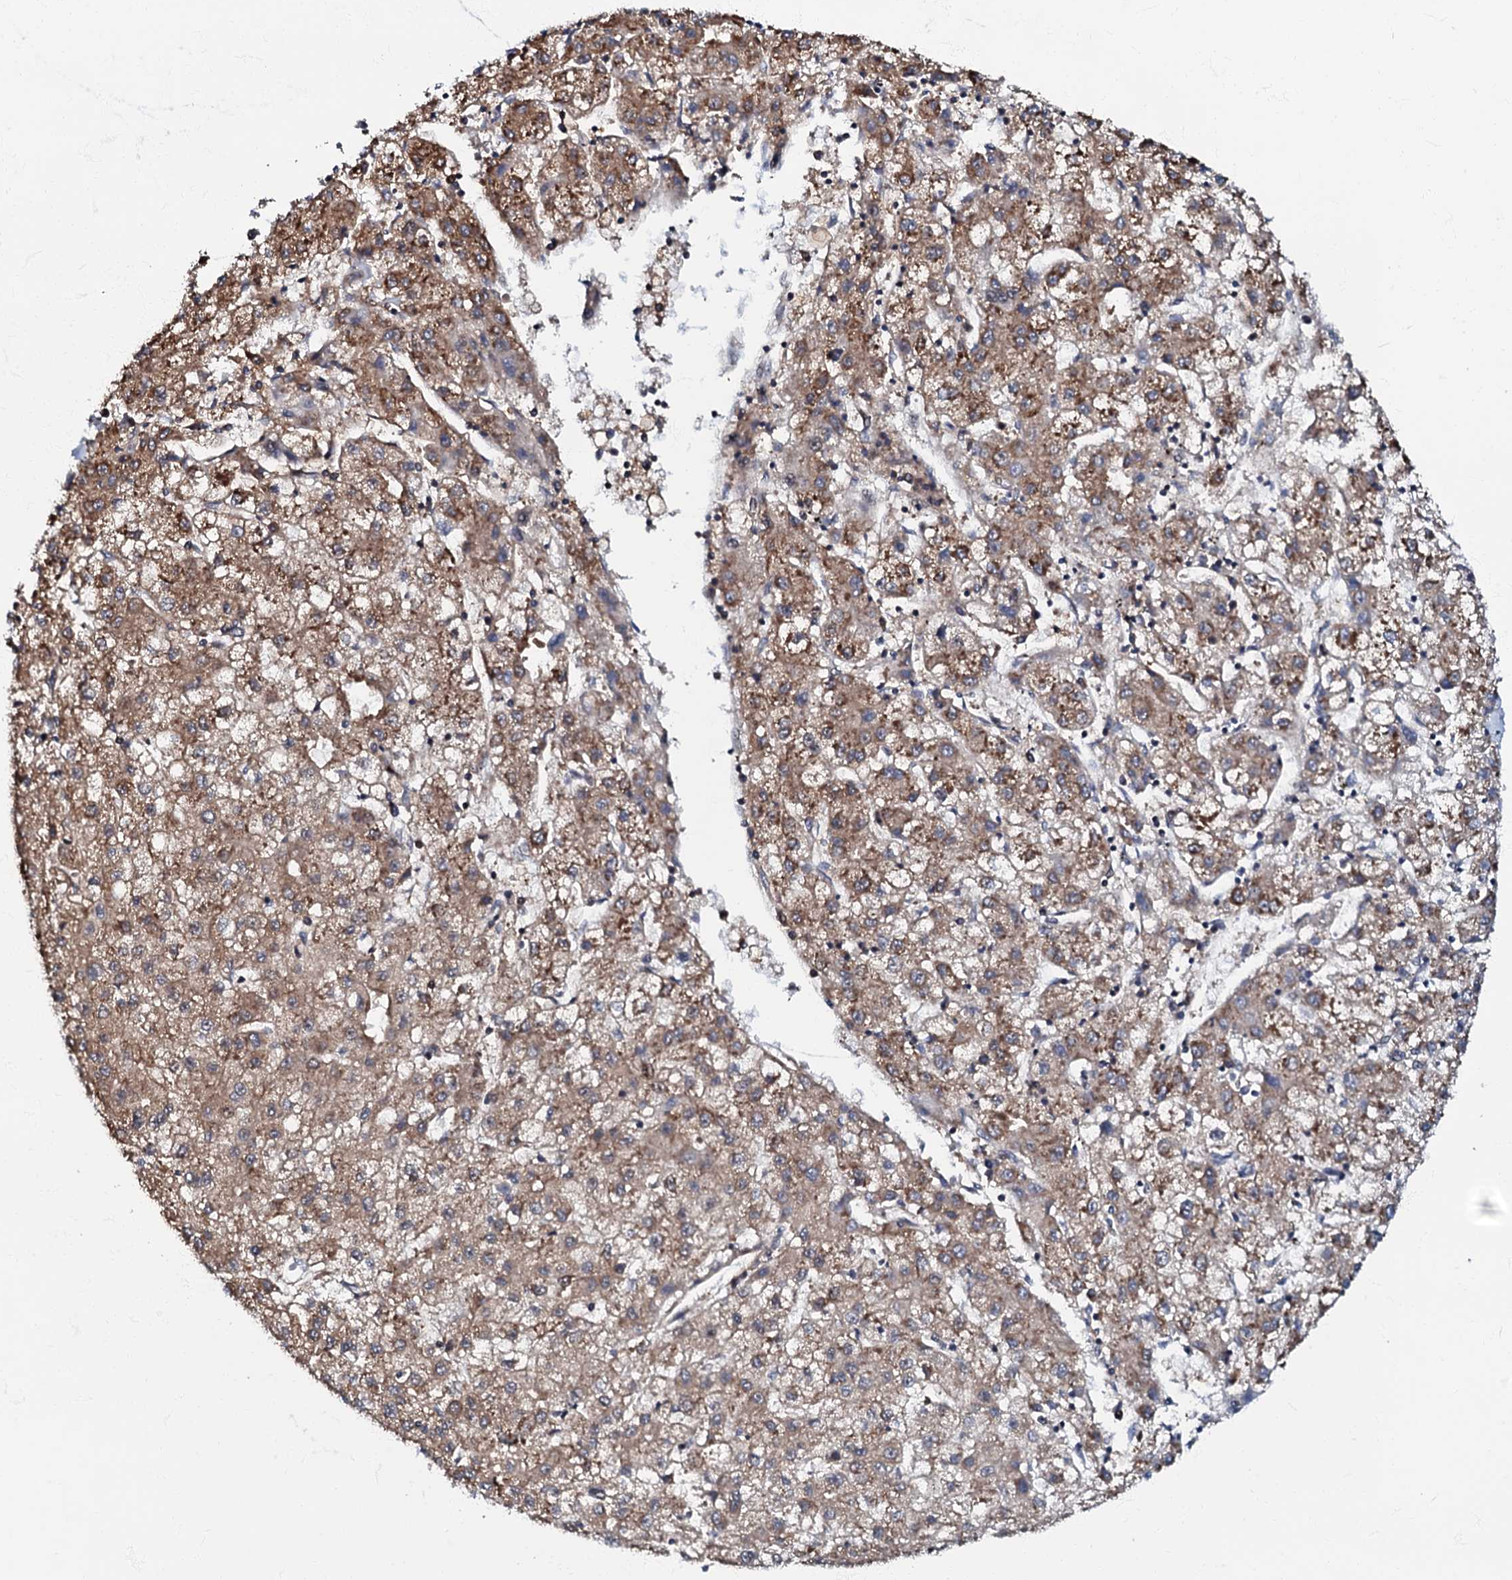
{"staining": {"intensity": "moderate", "quantity": "25%-75%", "location": "cytoplasmic/membranous"}, "tissue": "liver cancer", "cell_type": "Tumor cells", "image_type": "cancer", "snomed": [{"axis": "morphology", "description": "Carcinoma, Hepatocellular, NOS"}, {"axis": "topography", "description": "Liver"}], "caption": "Liver cancer stained with DAB immunohistochemistry (IHC) exhibits medium levels of moderate cytoplasmic/membranous staining in approximately 25%-75% of tumor cells. (Brightfield microscopy of DAB IHC at high magnification).", "gene": "OSBP", "patient": {"sex": "male", "age": 72}}